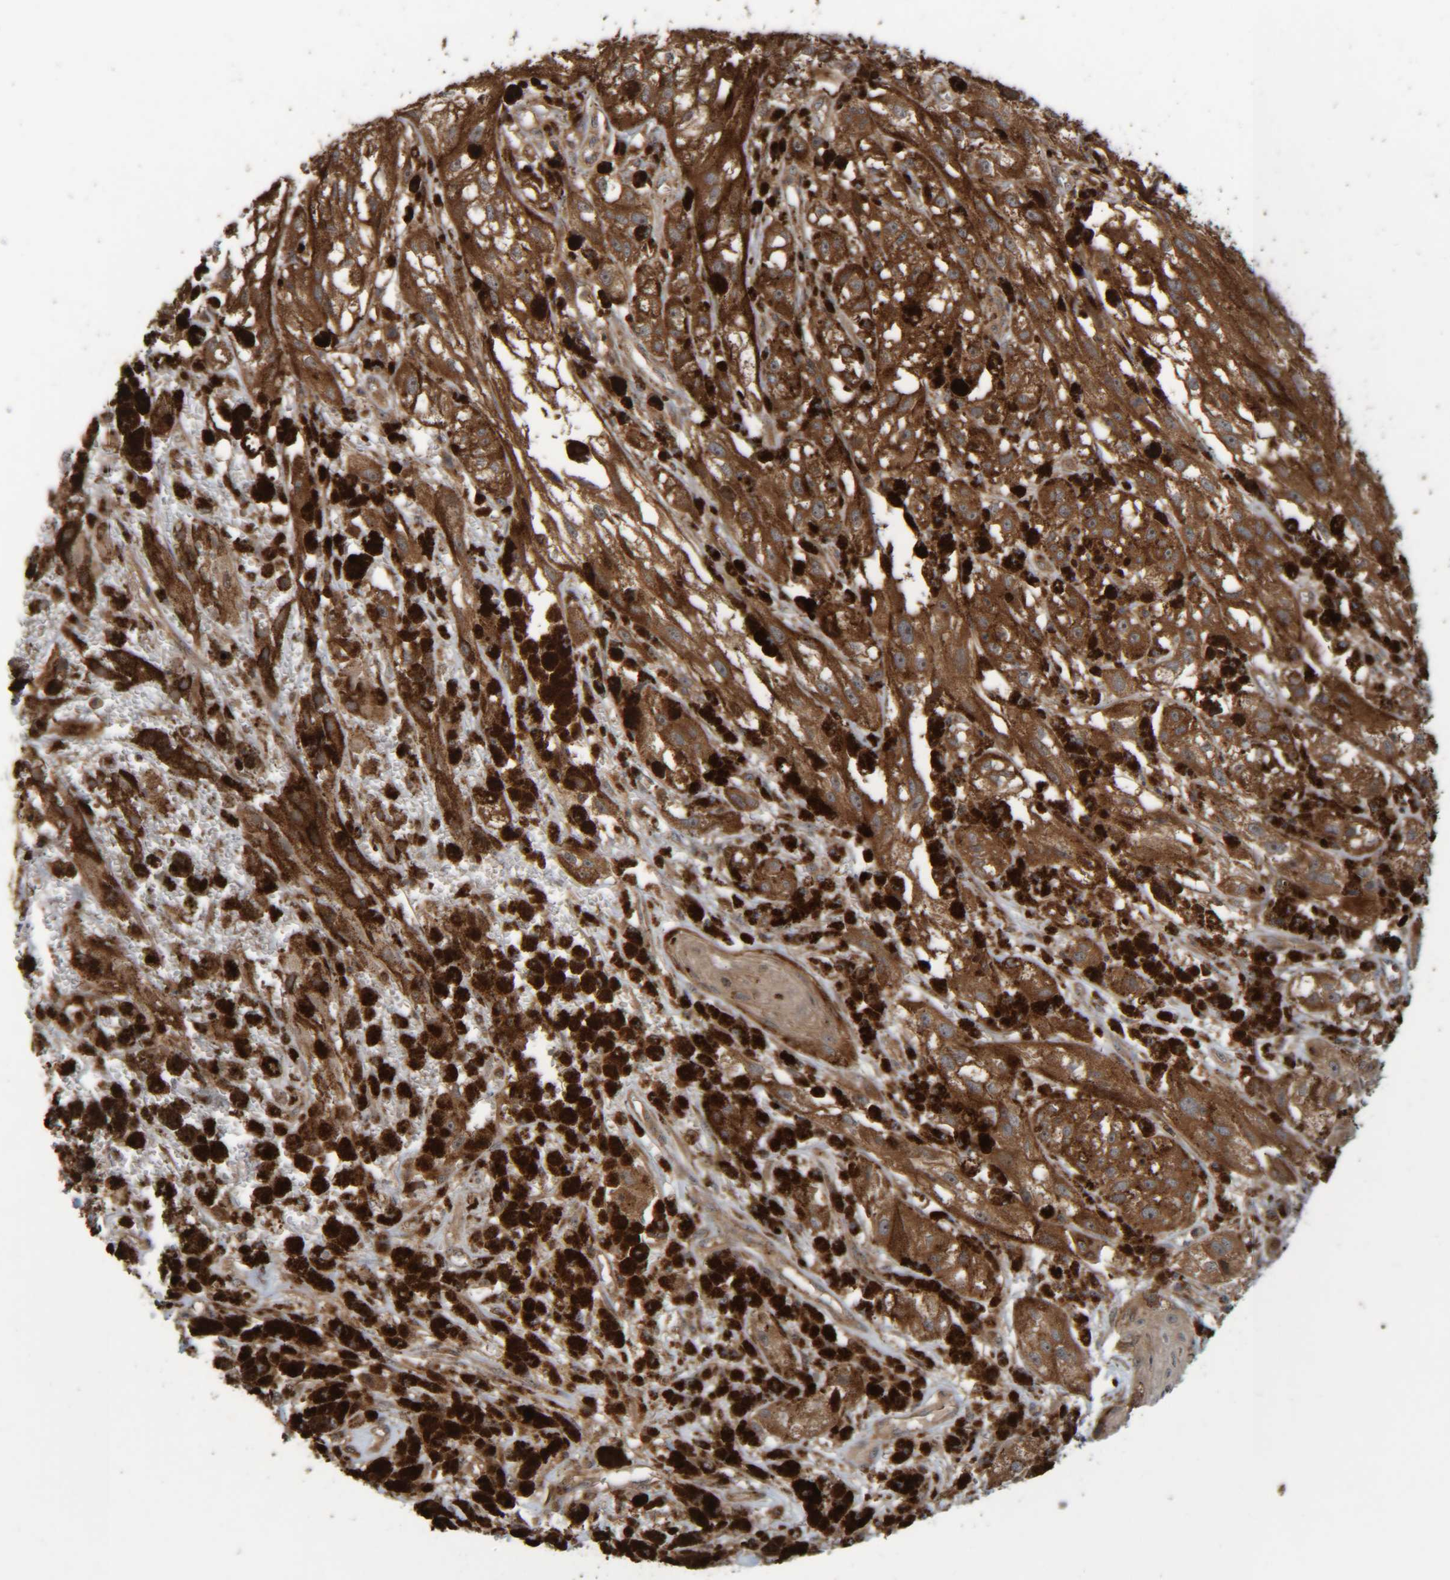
{"staining": {"intensity": "strong", "quantity": ">75%", "location": "cytoplasmic/membranous"}, "tissue": "melanoma", "cell_type": "Tumor cells", "image_type": "cancer", "snomed": [{"axis": "morphology", "description": "Malignant melanoma, NOS"}, {"axis": "topography", "description": "Skin"}], "caption": "Immunohistochemistry (IHC) photomicrograph of melanoma stained for a protein (brown), which exhibits high levels of strong cytoplasmic/membranous positivity in about >75% of tumor cells.", "gene": "CCDC57", "patient": {"sex": "male", "age": 88}}